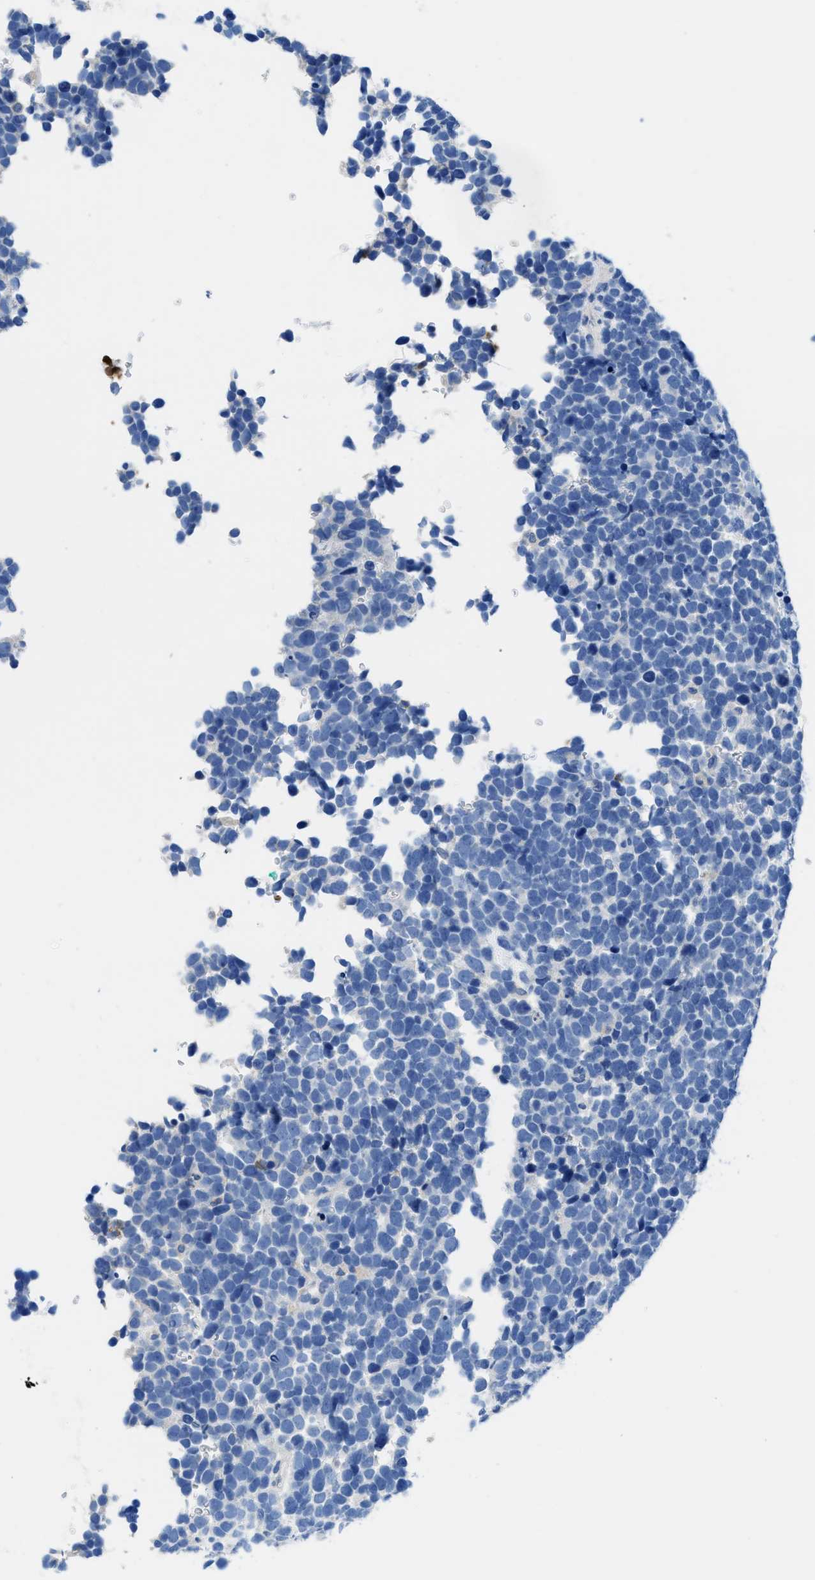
{"staining": {"intensity": "negative", "quantity": "none", "location": "none"}, "tissue": "urothelial cancer", "cell_type": "Tumor cells", "image_type": "cancer", "snomed": [{"axis": "morphology", "description": "Urothelial carcinoma, High grade"}, {"axis": "topography", "description": "Urinary bladder"}], "caption": "Urothelial cancer was stained to show a protein in brown. There is no significant staining in tumor cells. (DAB (3,3'-diaminobenzidine) IHC visualized using brightfield microscopy, high magnification).", "gene": "NEB", "patient": {"sex": "female", "age": 82}}